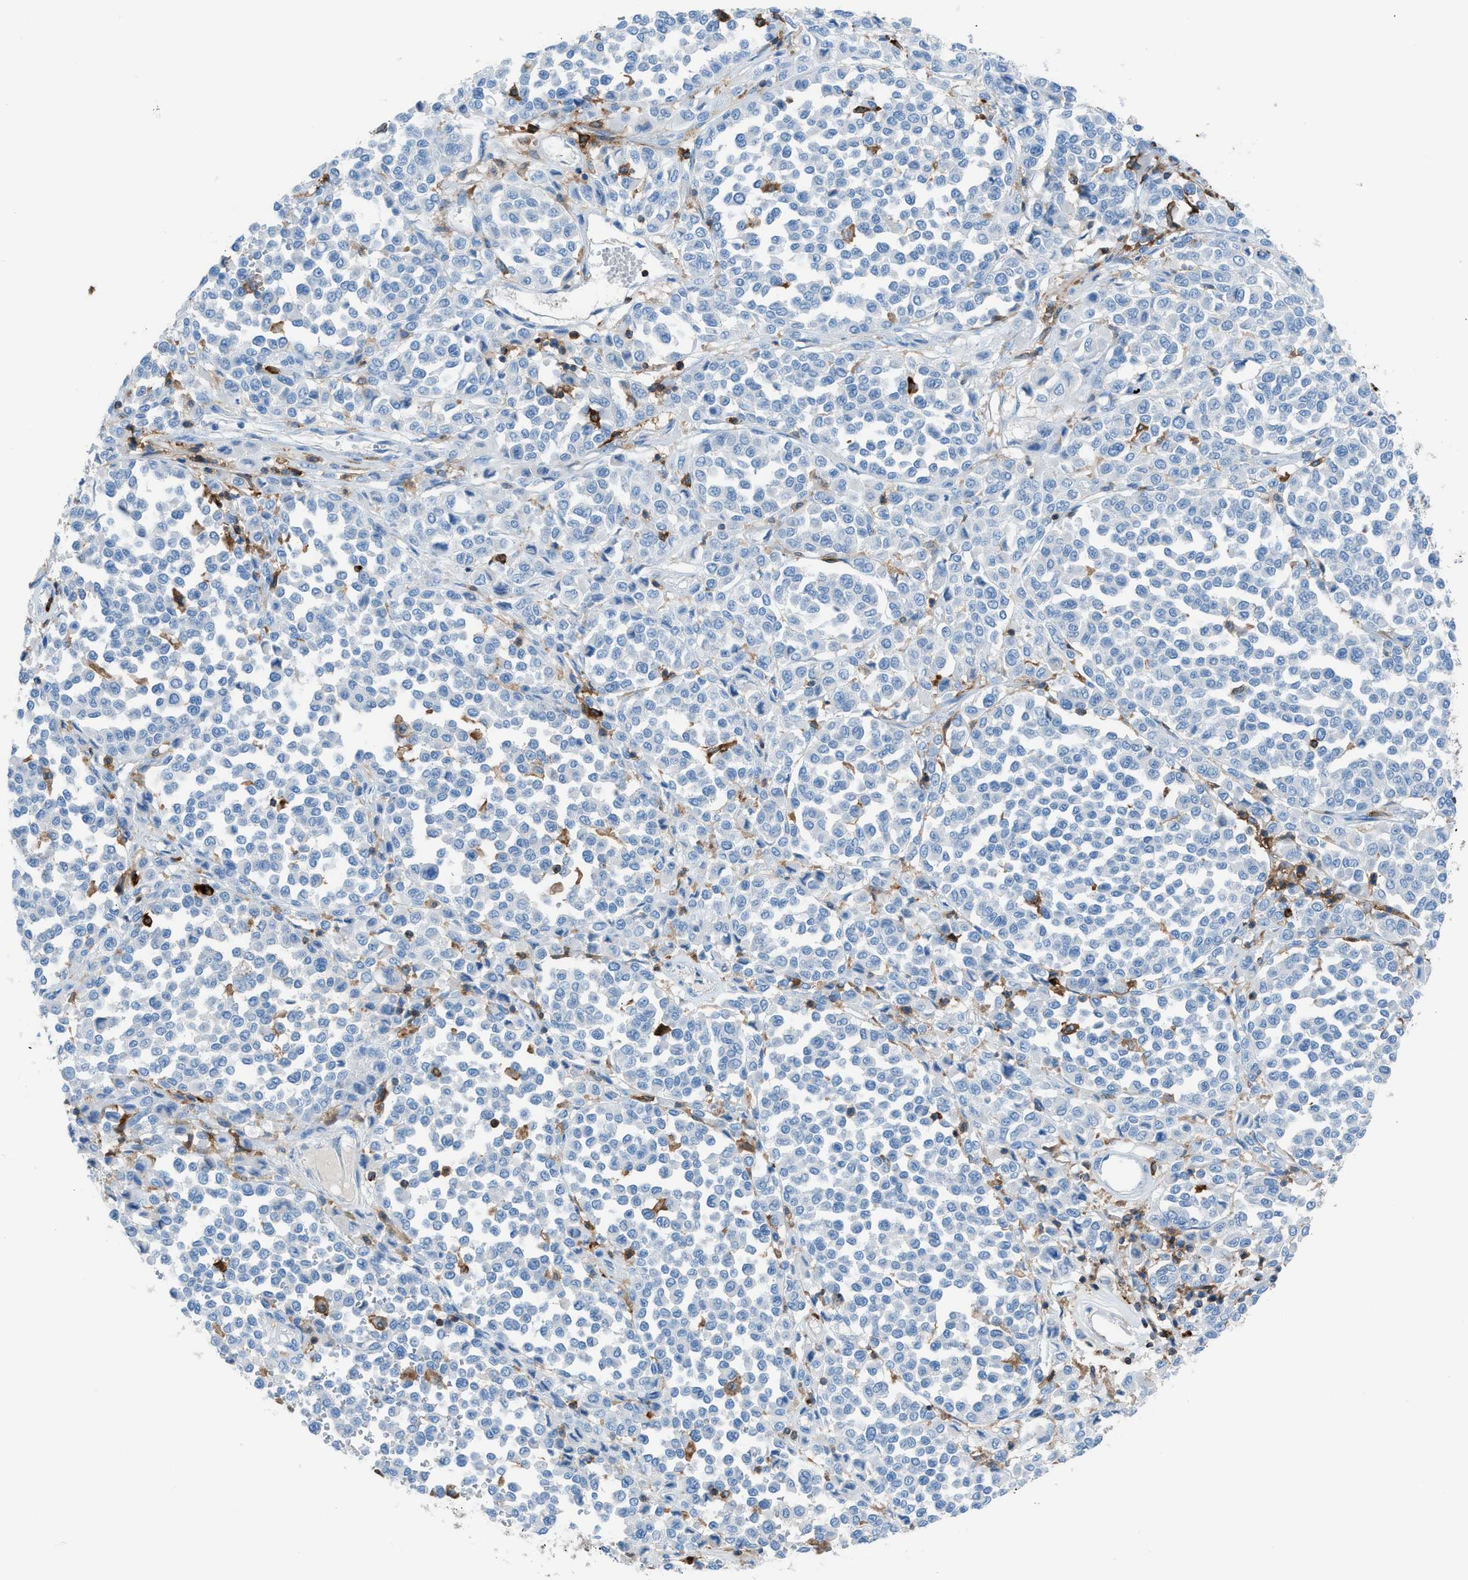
{"staining": {"intensity": "negative", "quantity": "none", "location": "none"}, "tissue": "melanoma", "cell_type": "Tumor cells", "image_type": "cancer", "snomed": [{"axis": "morphology", "description": "Malignant melanoma, Metastatic site"}, {"axis": "topography", "description": "Pancreas"}], "caption": "This is an immunohistochemistry image of human melanoma. There is no positivity in tumor cells.", "gene": "ITGB2", "patient": {"sex": "female", "age": 30}}